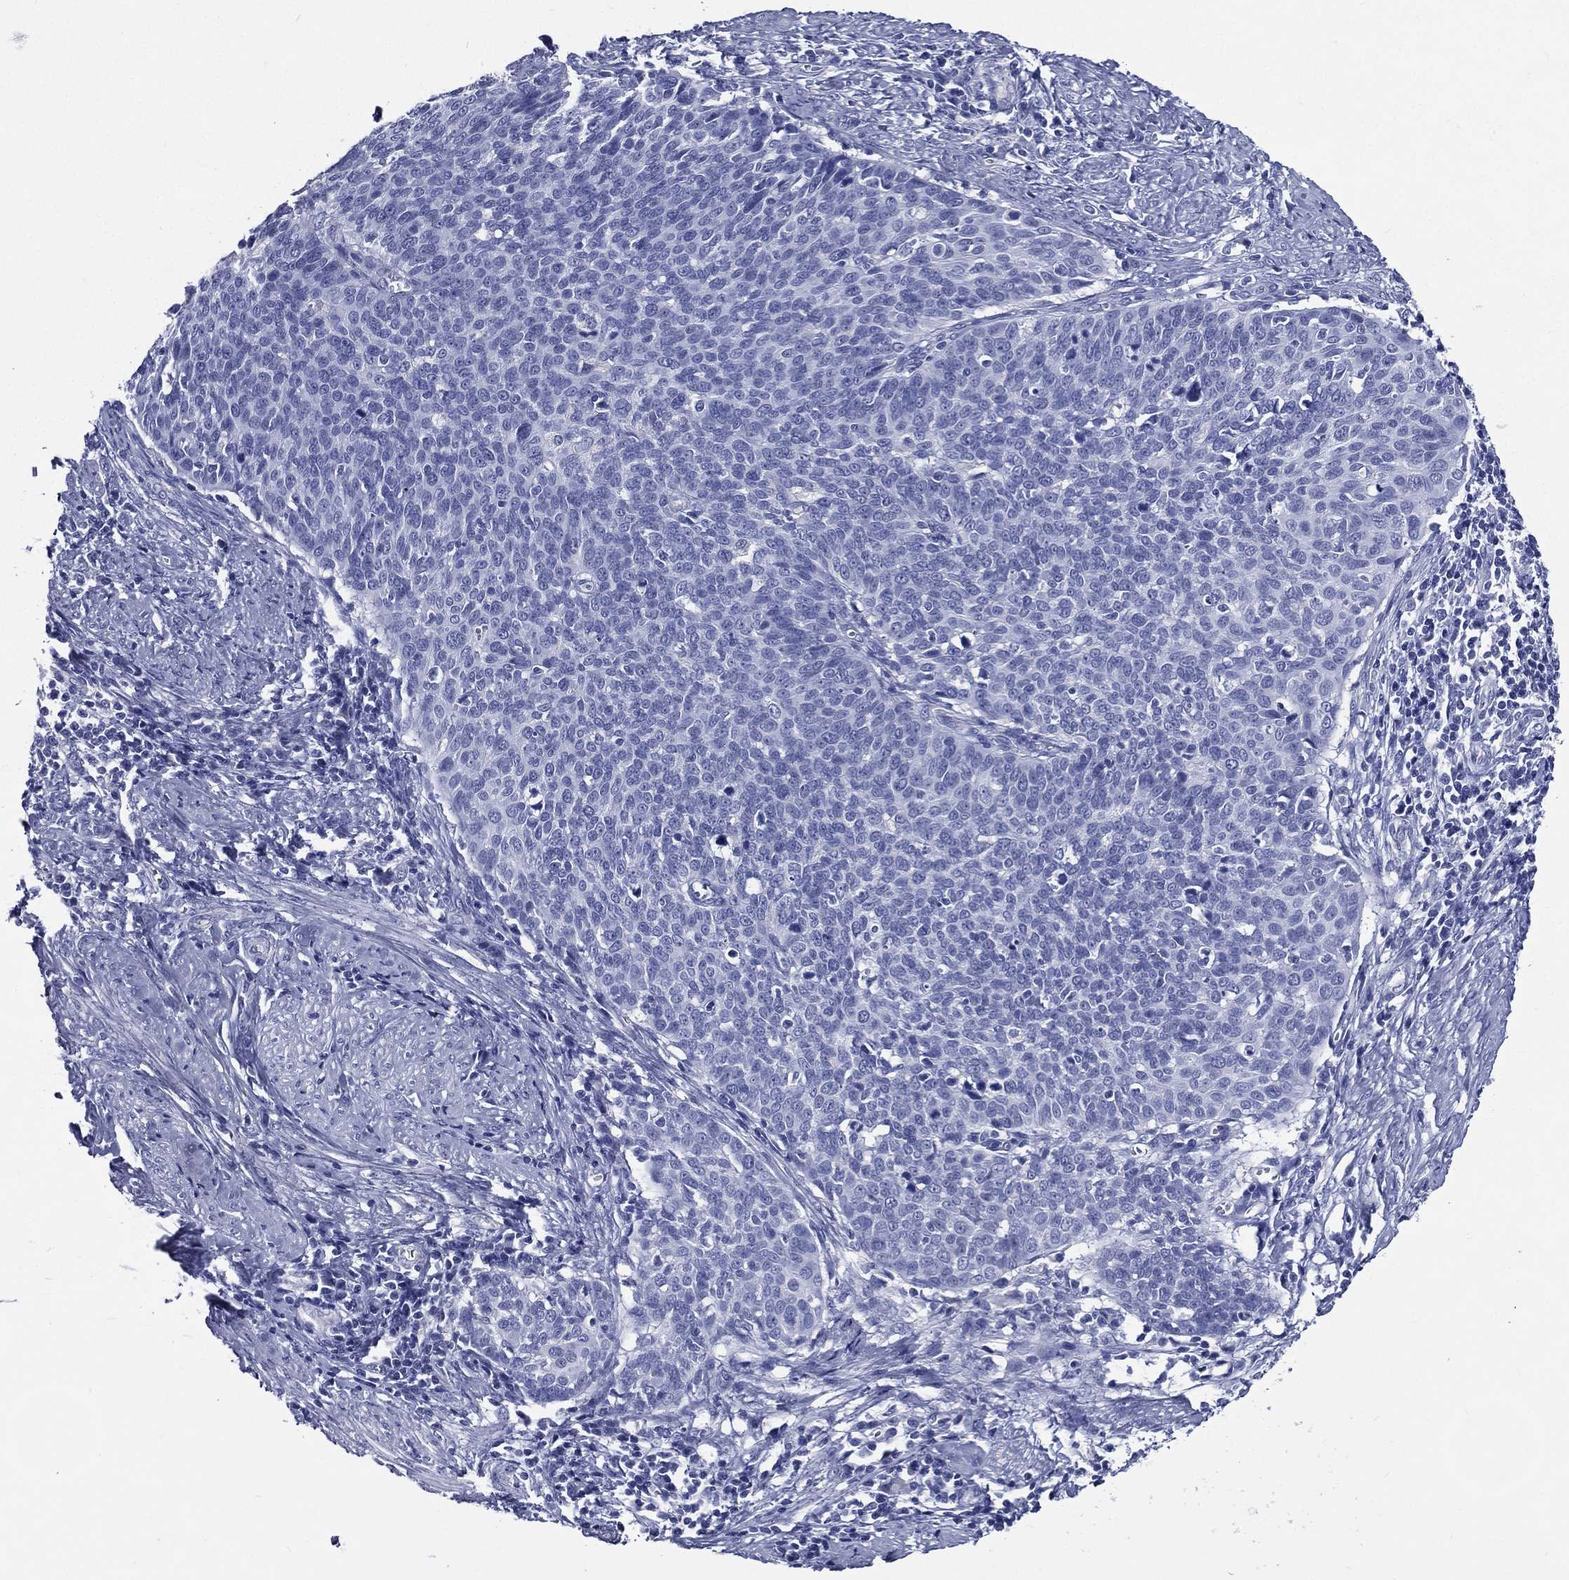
{"staining": {"intensity": "negative", "quantity": "none", "location": "none"}, "tissue": "cervical cancer", "cell_type": "Tumor cells", "image_type": "cancer", "snomed": [{"axis": "morphology", "description": "Normal tissue, NOS"}, {"axis": "morphology", "description": "Squamous cell carcinoma, NOS"}, {"axis": "topography", "description": "Cervix"}], "caption": "DAB (3,3'-diaminobenzidine) immunohistochemical staining of cervical squamous cell carcinoma shows no significant positivity in tumor cells.", "gene": "DPYS", "patient": {"sex": "female", "age": 39}}